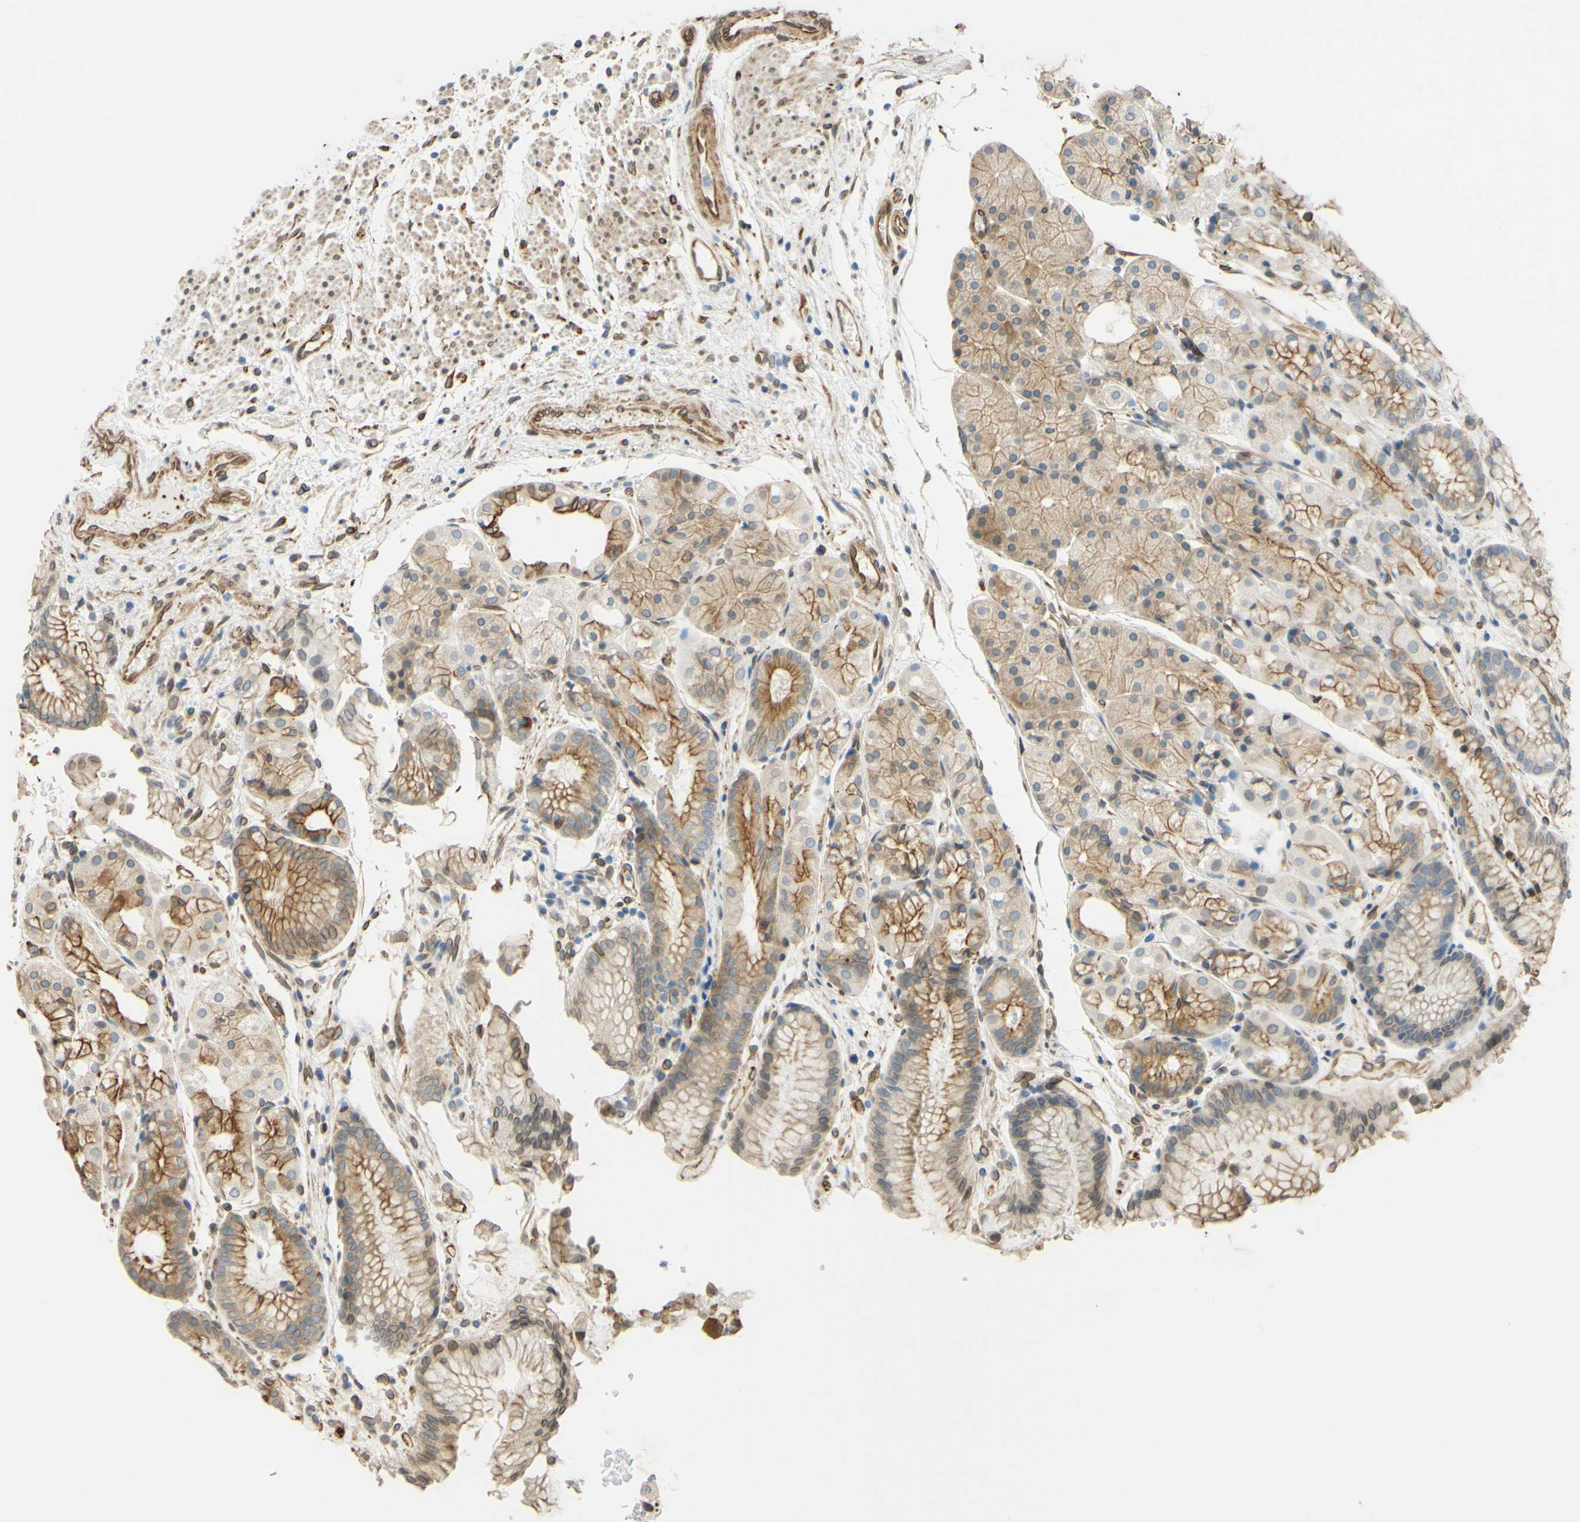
{"staining": {"intensity": "moderate", "quantity": "25%-75%", "location": "cytoplasmic/membranous,nuclear"}, "tissue": "stomach", "cell_type": "Glandular cells", "image_type": "normal", "snomed": [{"axis": "morphology", "description": "Normal tissue, NOS"}, {"axis": "topography", "description": "Stomach, upper"}], "caption": "DAB (3,3'-diaminobenzidine) immunohistochemical staining of unremarkable stomach reveals moderate cytoplasmic/membranous,nuclear protein positivity in about 25%-75% of glandular cells.", "gene": "ENDOD1", "patient": {"sex": "male", "age": 72}}